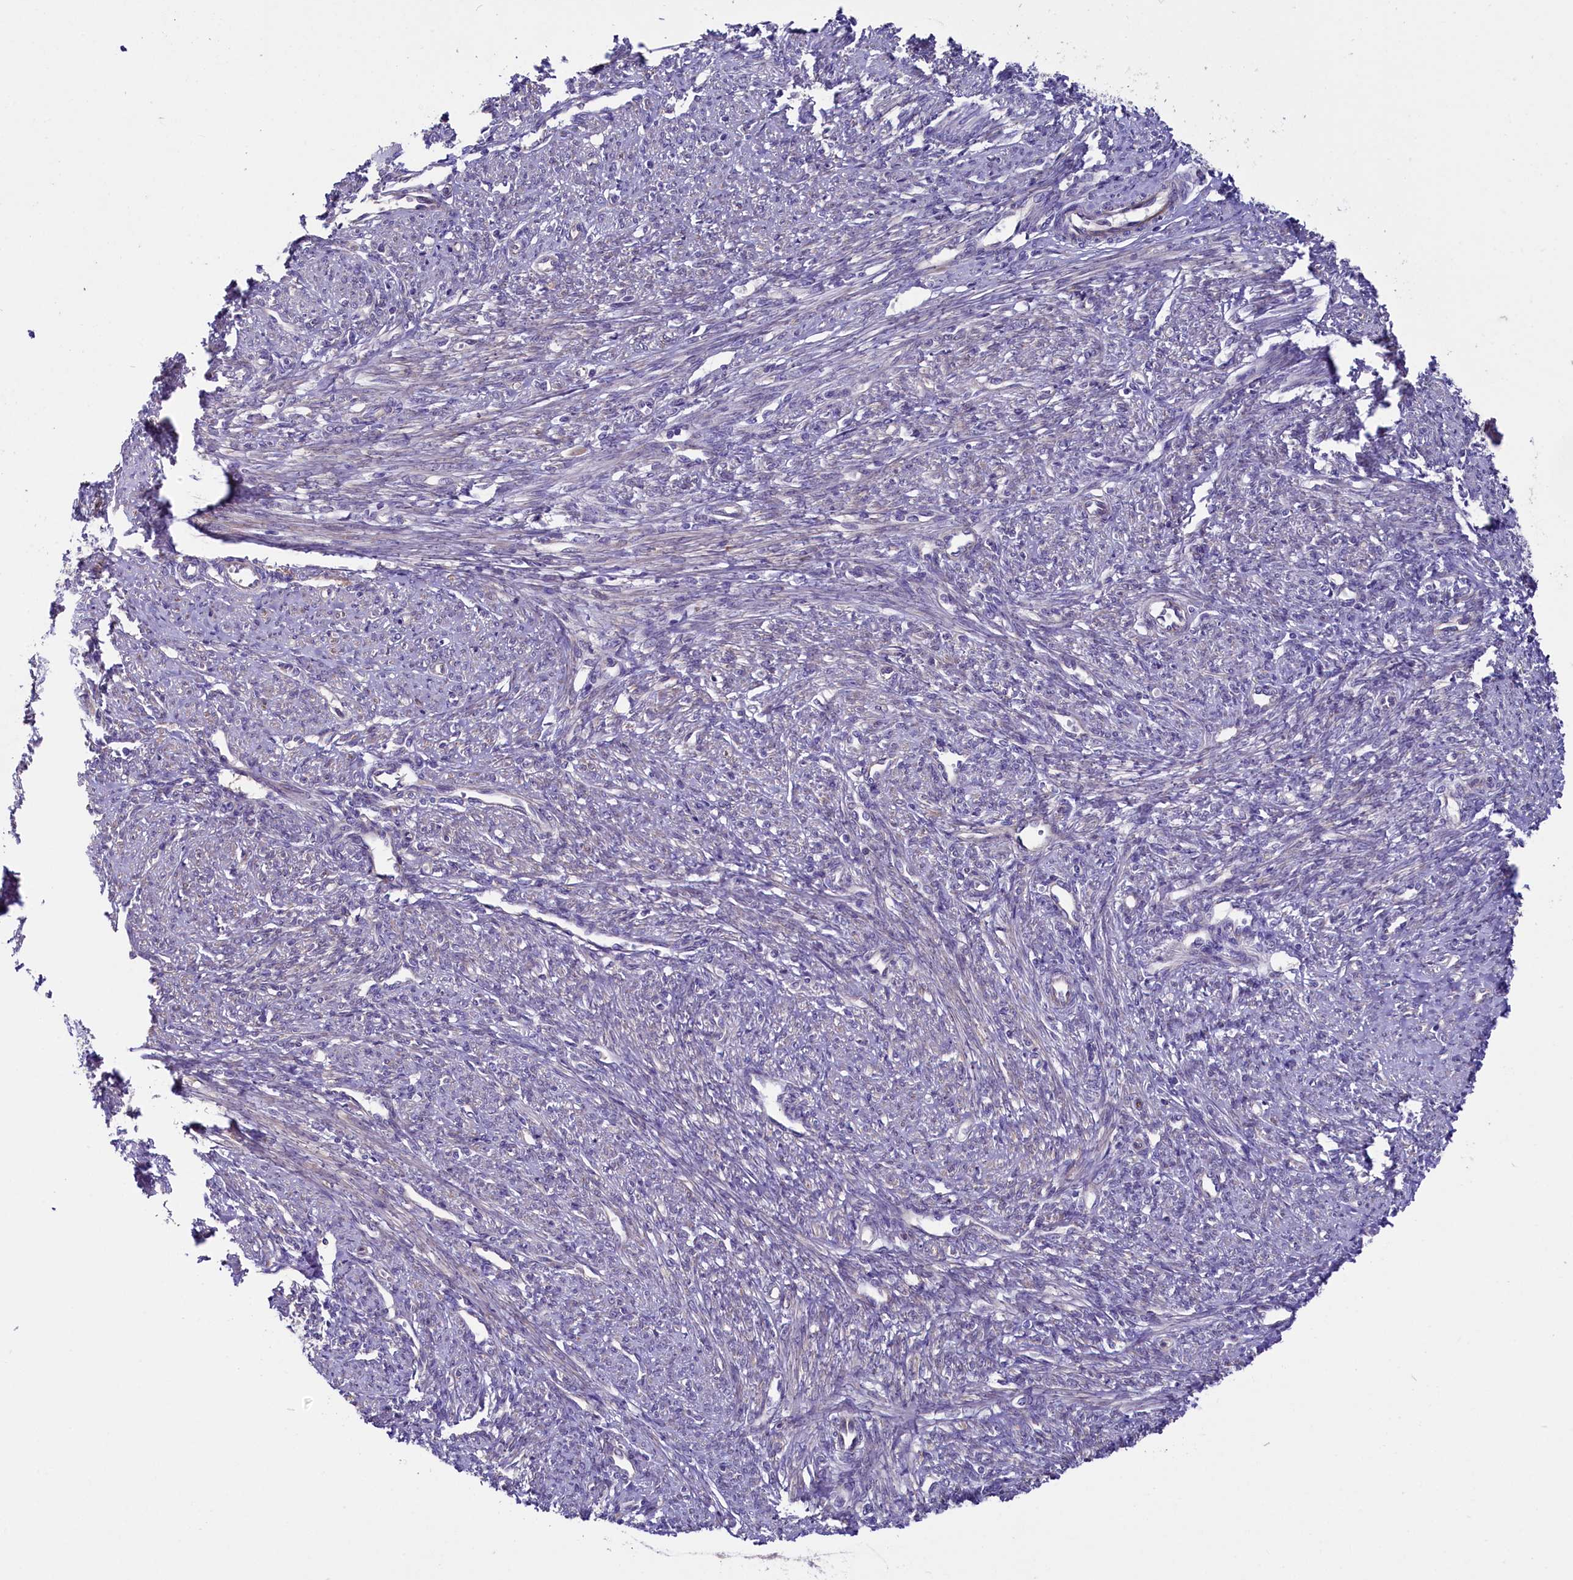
{"staining": {"intensity": "weak", "quantity": "25%-75%", "location": "cytoplasmic/membranous"}, "tissue": "smooth muscle", "cell_type": "Smooth muscle cells", "image_type": "normal", "snomed": [{"axis": "morphology", "description": "Normal tissue, NOS"}, {"axis": "topography", "description": "Smooth muscle"}, {"axis": "topography", "description": "Uterus"}], "caption": "Weak cytoplasmic/membranous expression for a protein is identified in approximately 25%-75% of smooth muscle cells of benign smooth muscle using immunohistochemistry.", "gene": "GPR108", "patient": {"sex": "female", "age": 59}}